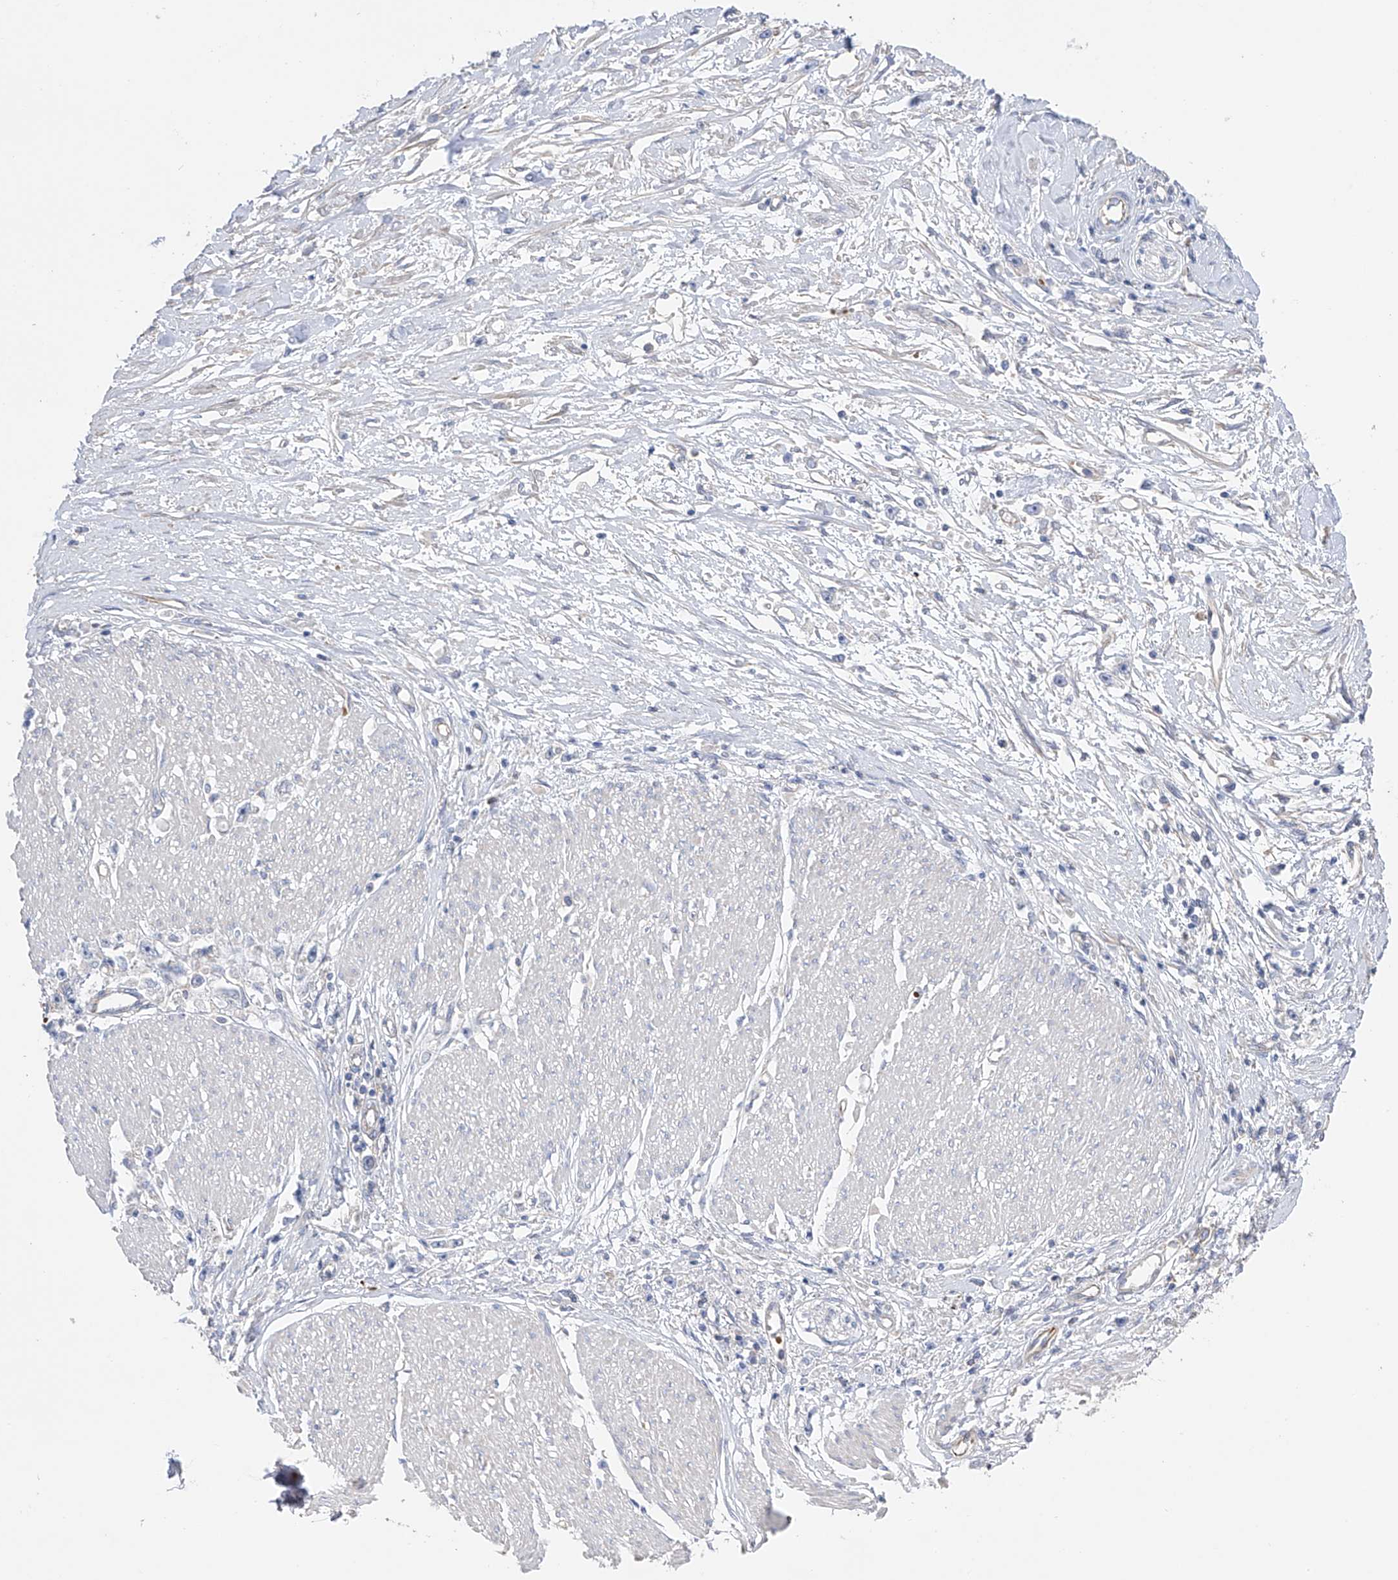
{"staining": {"intensity": "negative", "quantity": "none", "location": "none"}, "tissue": "stomach cancer", "cell_type": "Tumor cells", "image_type": "cancer", "snomed": [{"axis": "morphology", "description": "Adenocarcinoma, NOS"}, {"axis": "topography", "description": "Stomach"}], "caption": "The micrograph exhibits no staining of tumor cells in adenocarcinoma (stomach).", "gene": "NFATC4", "patient": {"sex": "female", "age": 59}}